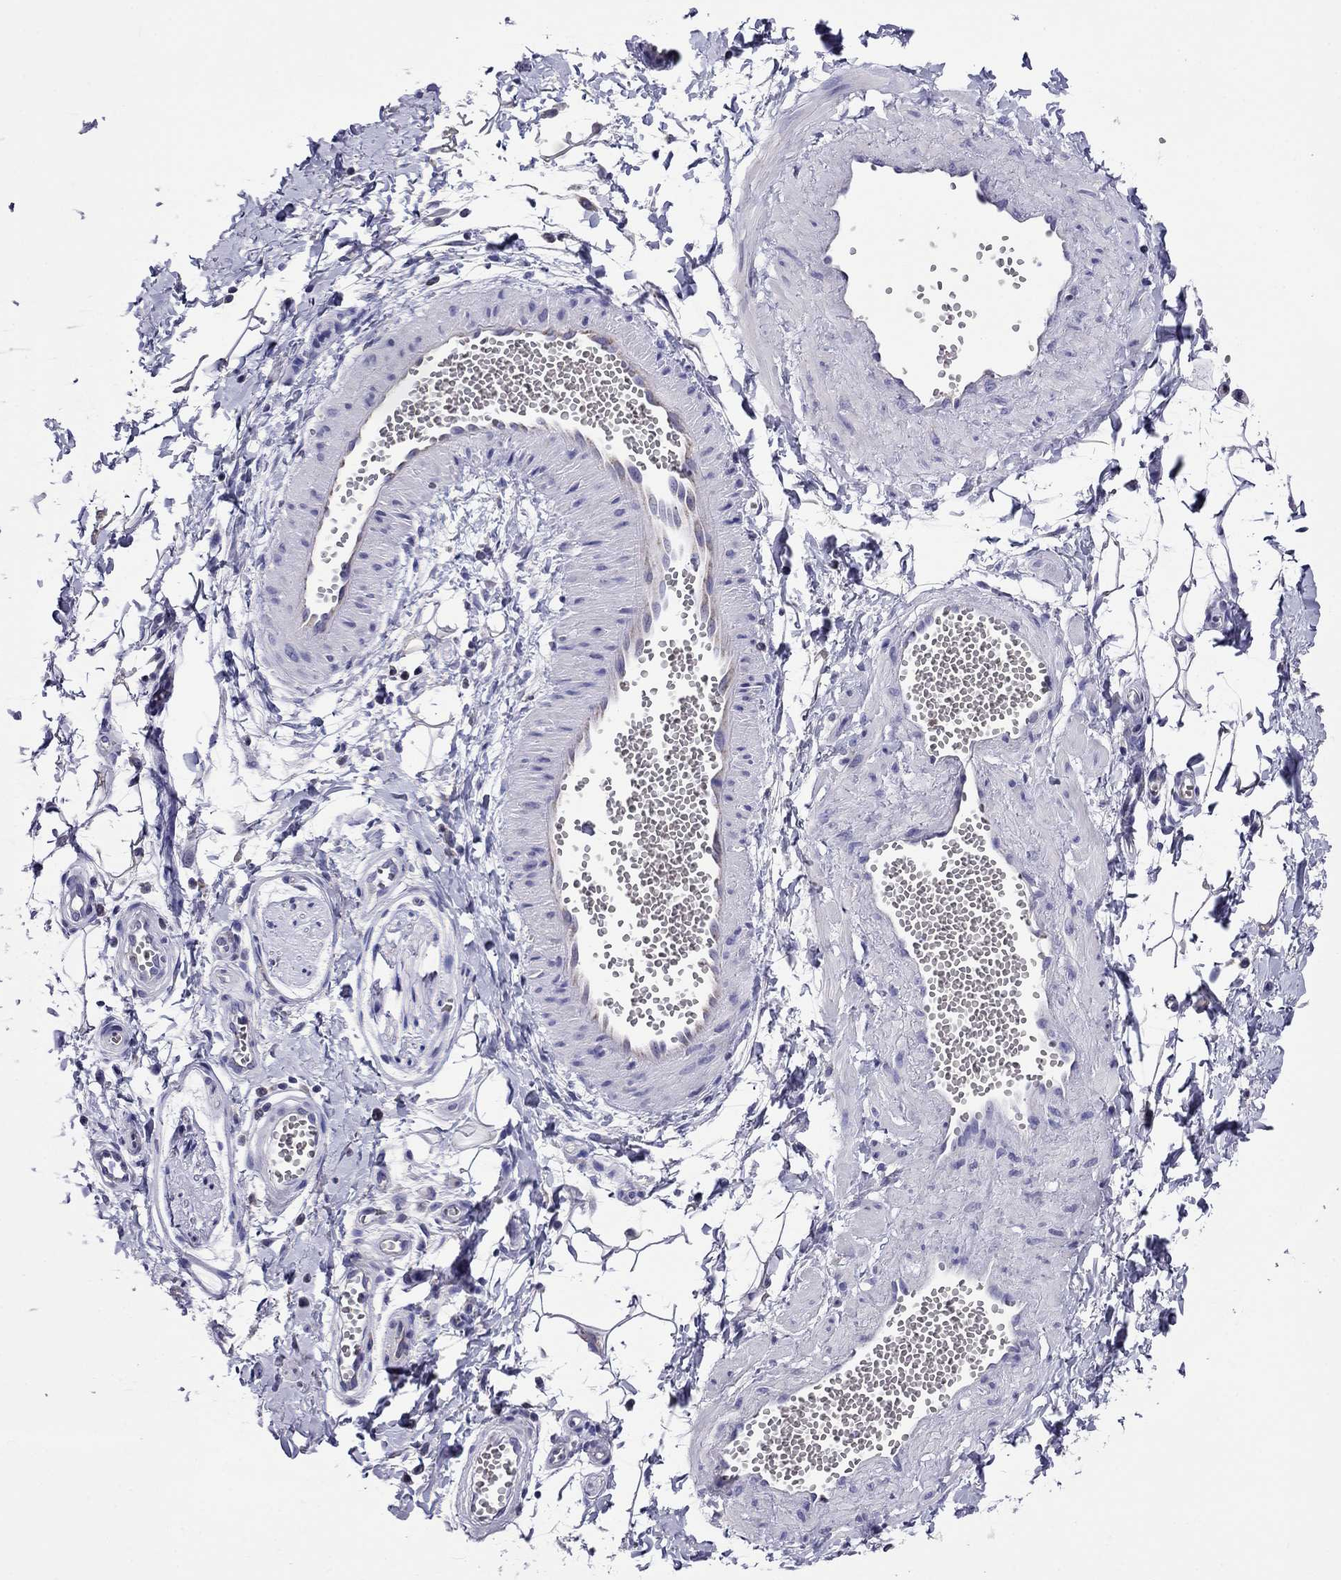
{"staining": {"intensity": "negative", "quantity": "none", "location": "none"}, "tissue": "adipose tissue", "cell_type": "Adipocytes", "image_type": "normal", "snomed": [{"axis": "morphology", "description": "Normal tissue, NOS"}, {"axis": "topography", "description": "Smooth muscle"}, {"axis": "topography", "description": "Peripheral nerve tissue"}], "caption": "Immunohistochemistry histopathology image of unremarkable adipose tissue: human adipose tissue stained with DAB shows no significant protein expression in adipocytes.", "gene": "SCG2", "patient": {"sex": "male", "age": 22}}